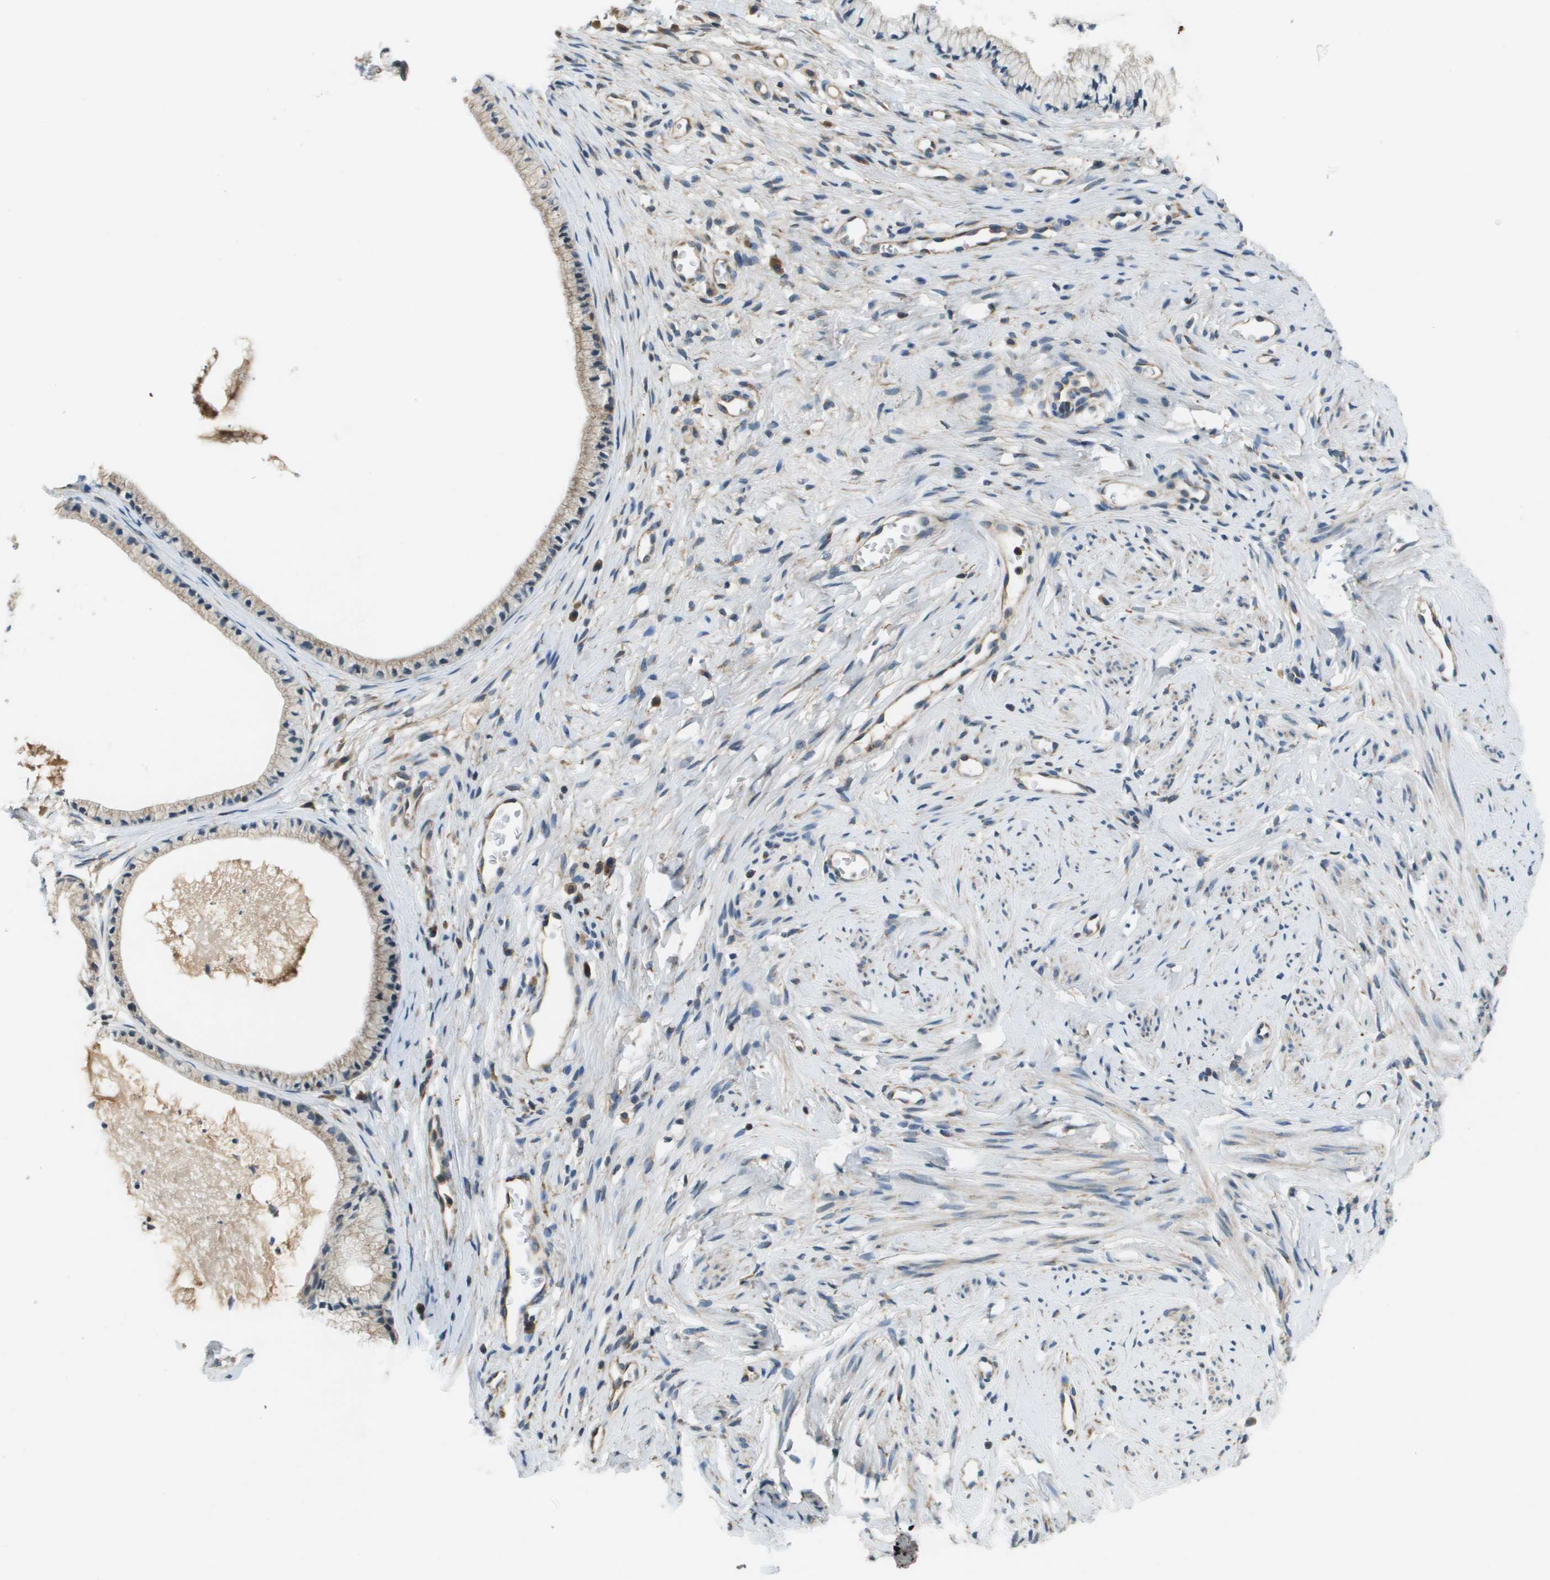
{"staining": {"intensity": "weak", "quantity": "<25%", "location": "cytoplasmic/membranous"}, "tissue": "cervix", "cell_type": "Glandular cells", "image_type": "normal", "snomed": [{"axis": "morphology", "description": "Normal tissue, NOS"}, {"axis": "topography", "description": "Cervix"}], "caption": "Immunohistochemistry (IHC) of unremarkable cervix reveals no positivity in glandular cells.", "gene": "SAMSN1", "patient": {"sex": "female", "age": 77}}